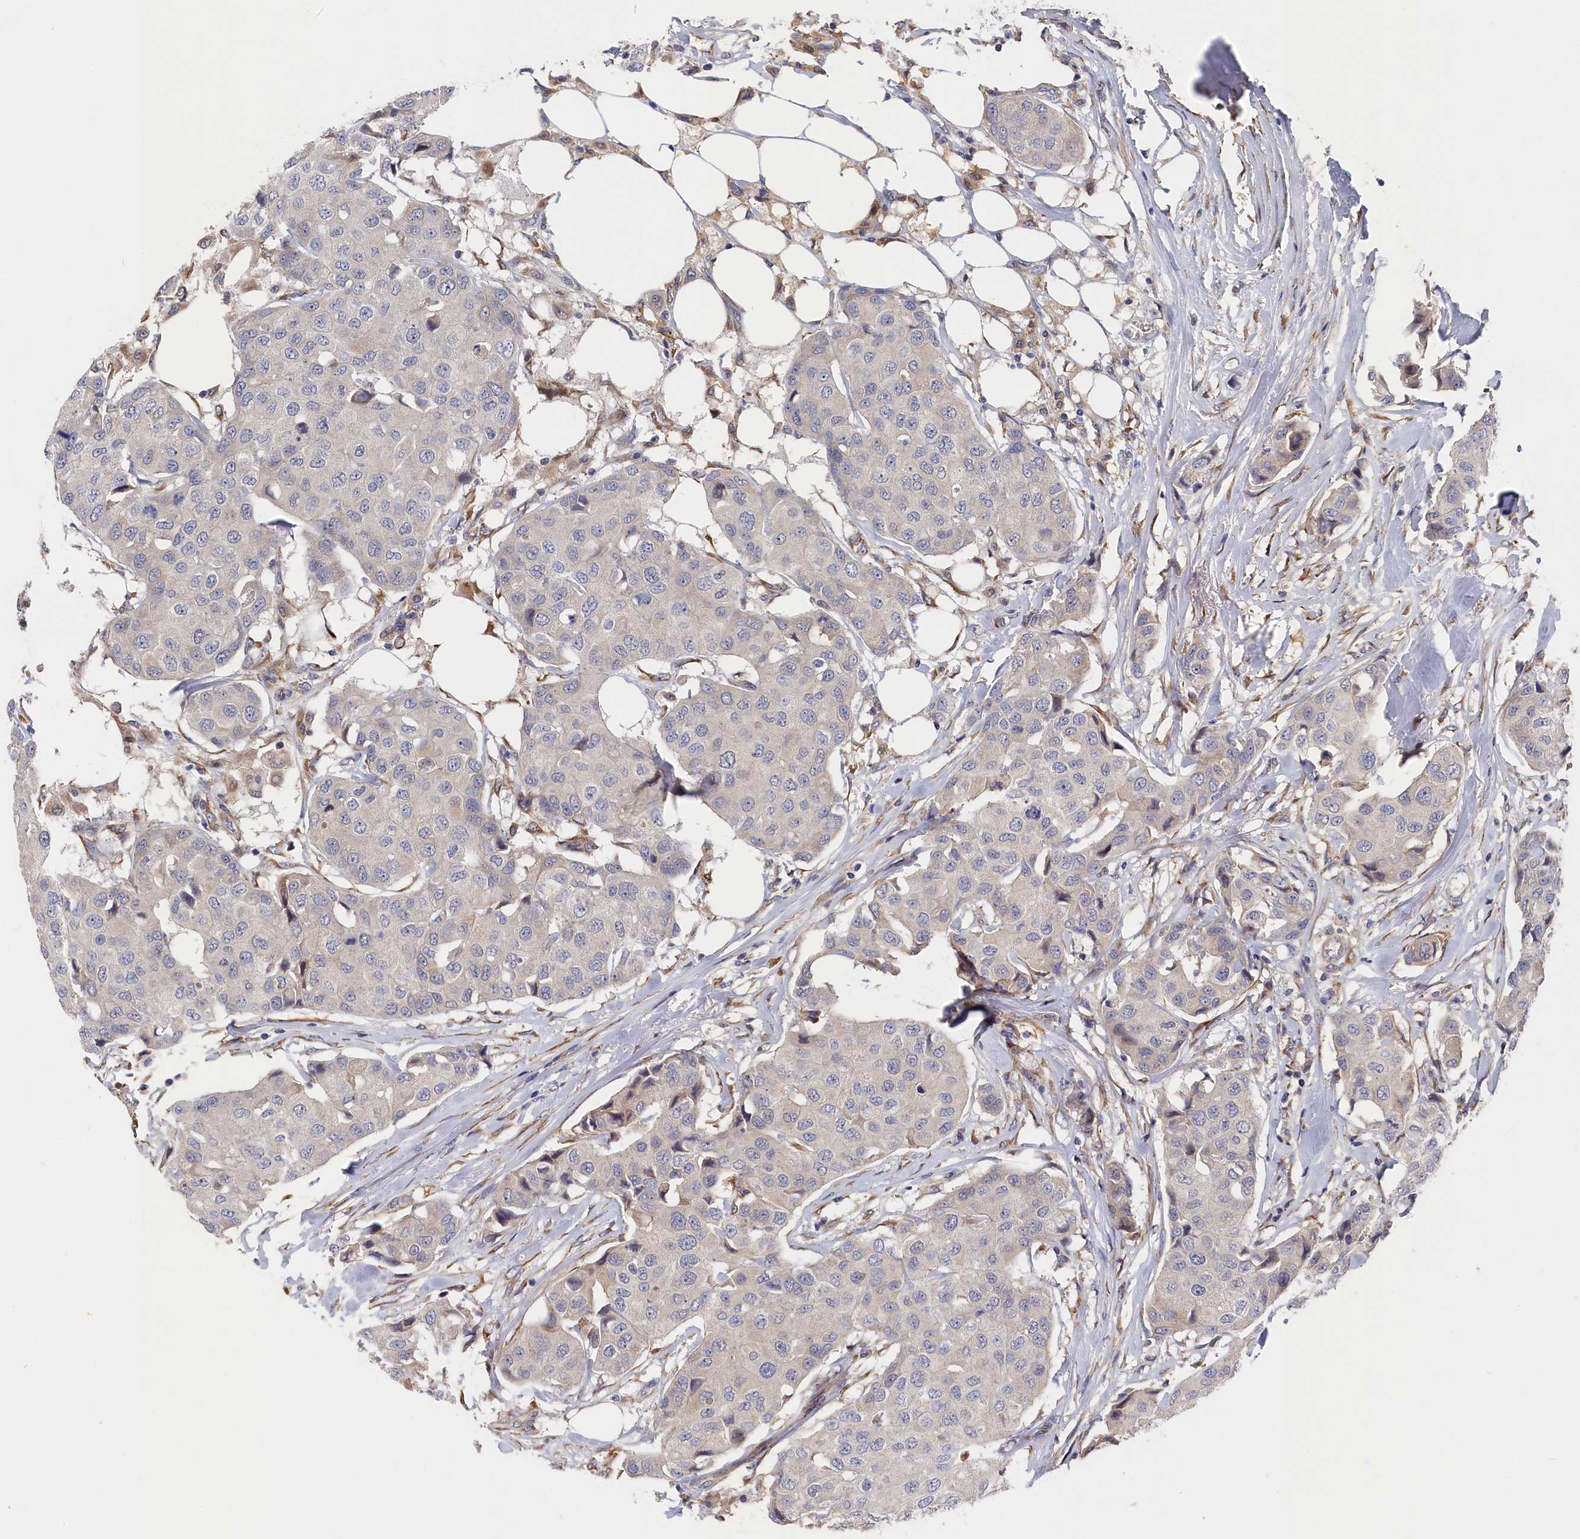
{"staining": {"intensity": "negative", "quantity": "none", "location": "none"}, "tissue": "breast cancer", "cell_type": "Tumor cells", "image_type": "cancer", "snomed": [{"axis": "morphology", "description": "Duct carcinoma"}, {"axis": "topography", "description": "Breast"}], "caption": "This is an immunohistochemistry micrograph of human breast invasive ductal carcinoma. There is no positivity in tumor cells.", "gene": "CYB5D2", "patient": {"sex": "female", "age": 80}}